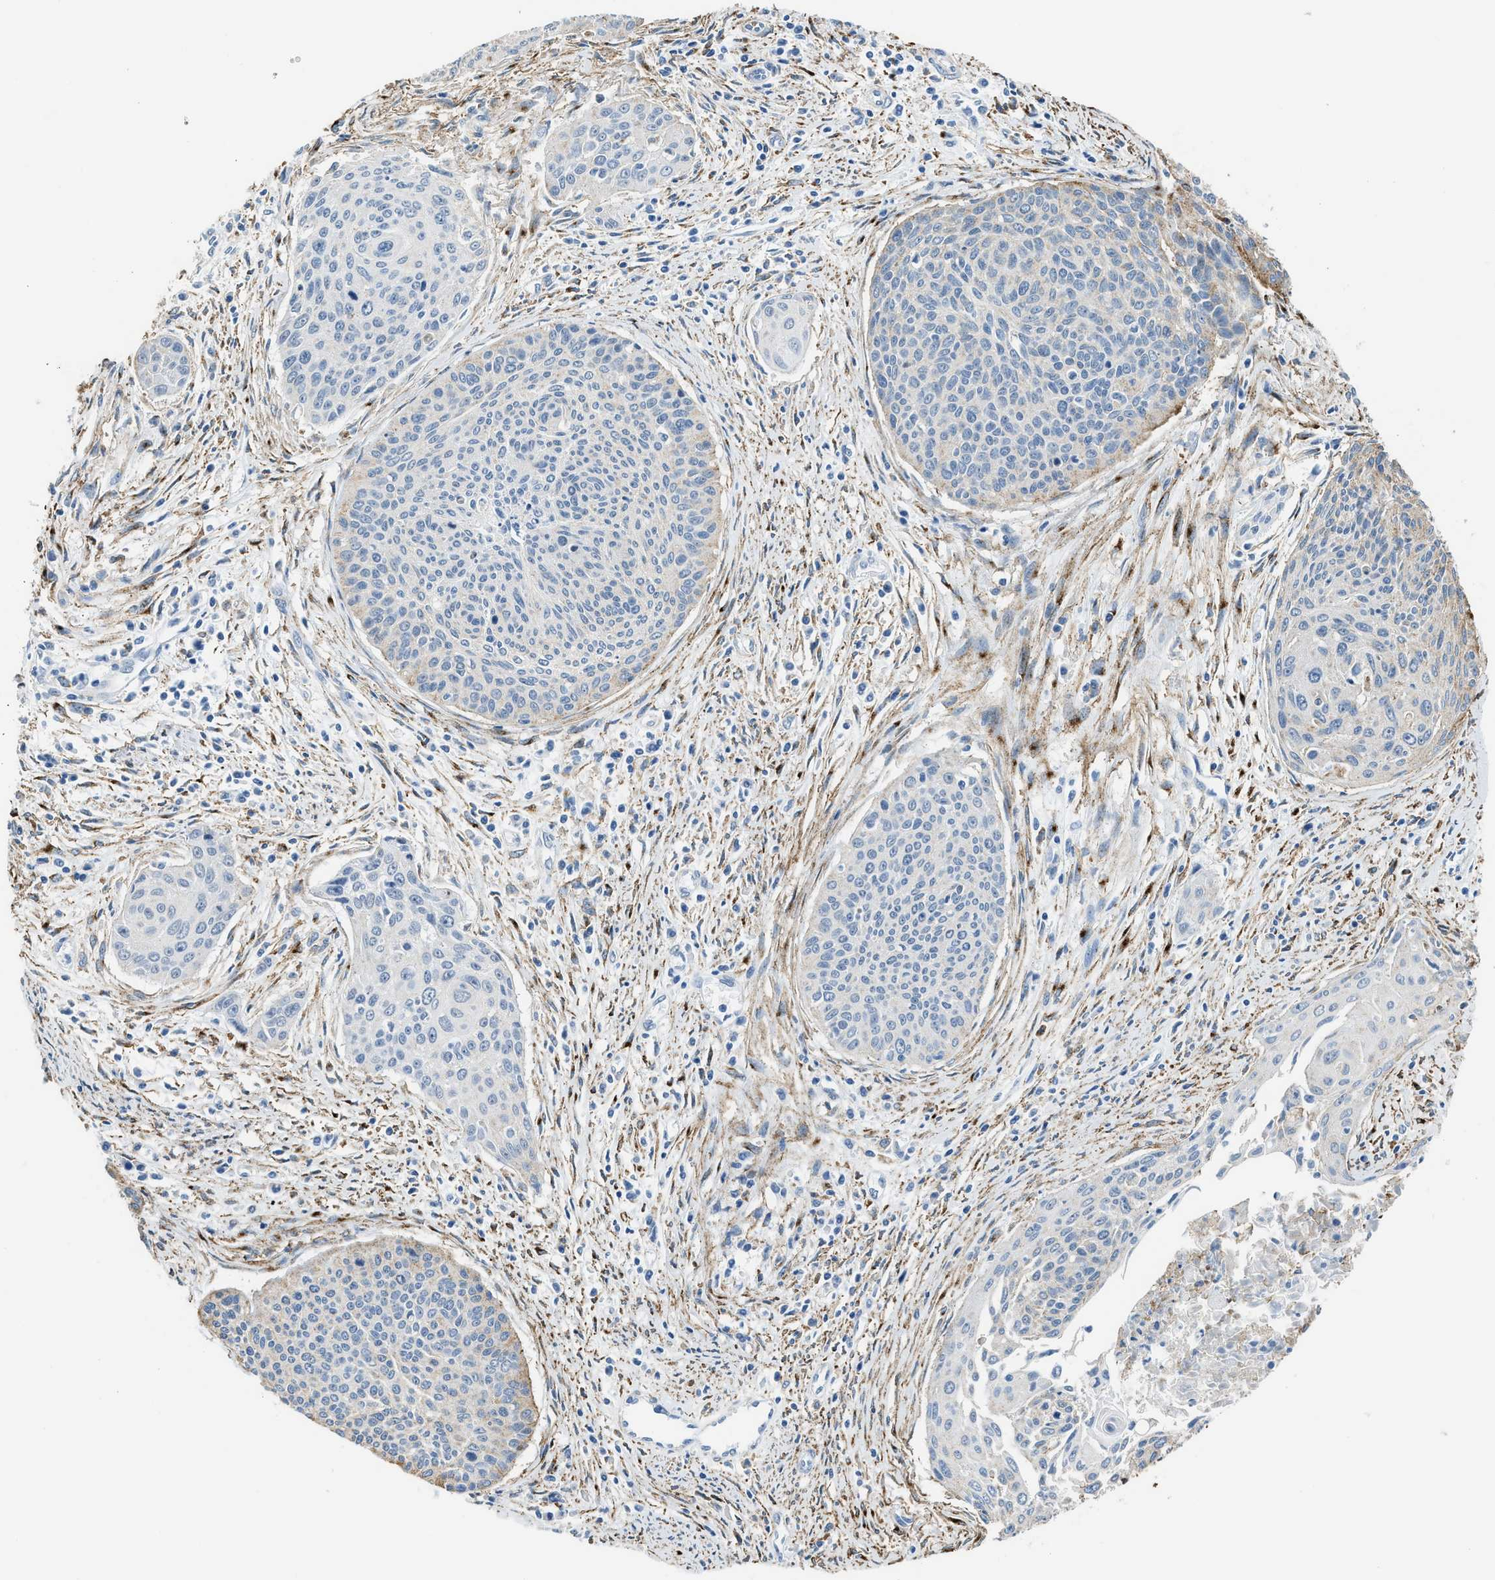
{"staining": {"intensity": "negative", "quantity": "none", "location": "none"}, "tissue": "cervical cancer", "cell_type": "Tumor cells", "image_type": "cancer", "snomed": [{"axis": "morphology", "description": "Squamous cell carcinoma, NOS"}, {"axis": "topography", "description": "Cervix"}], "caption": "IHC of squamous cell carcinoma (cervical) reveals no positivity in tumor cells.", "gene": "LRP1", "patient": {"sex": "female", "age": 55}}